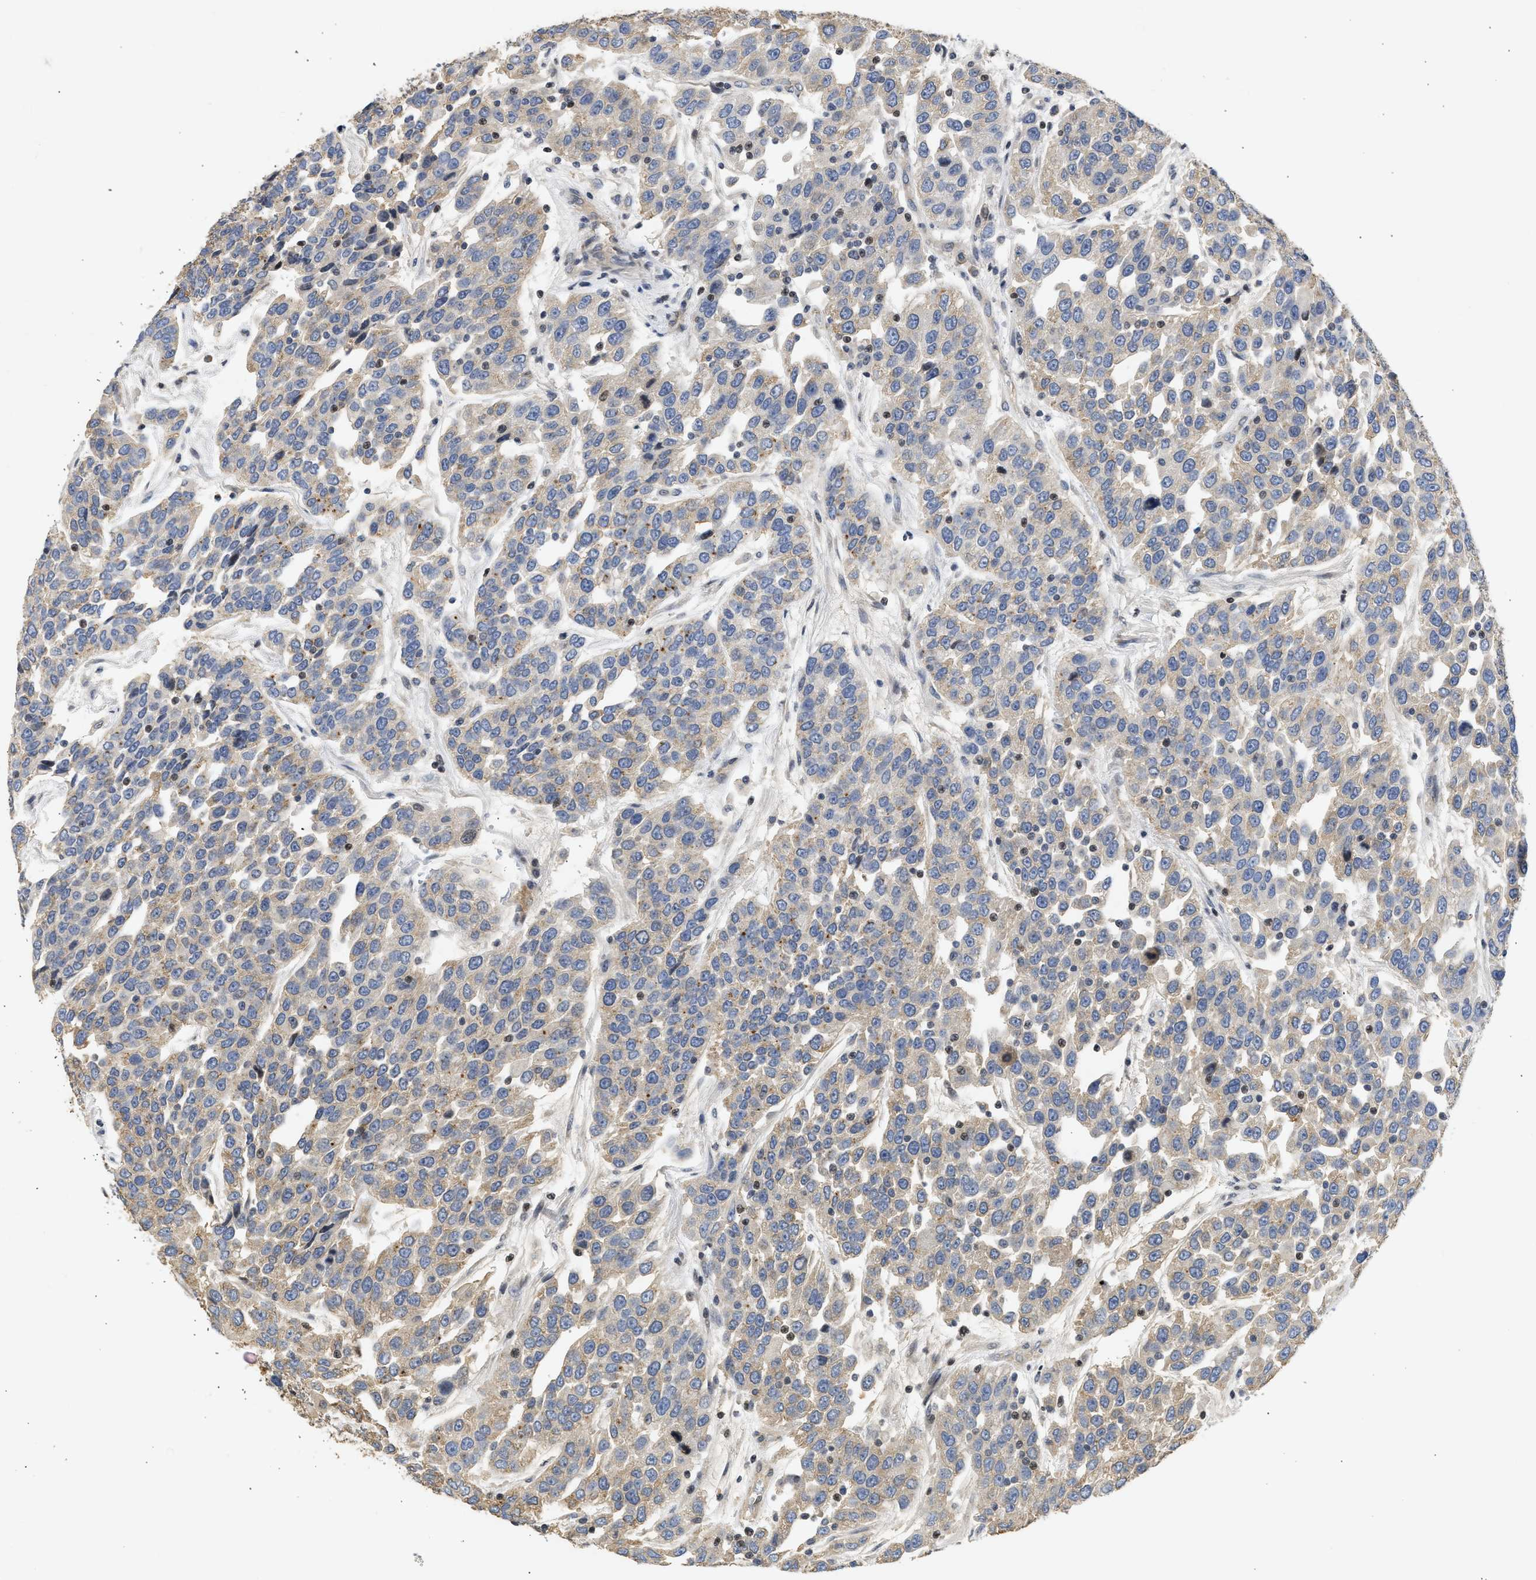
{"staining": {"intensity": "weak", "quantity": "25%-75%", "location": "cytoplasmic/membranous"}, "tissue": "urothelial cancer", "cell_type": "Tumor cells", "image_type": "cancer", "snomed": [{"axis": "morphology", "description": "Urothelial carcinoma, High grade"}, {"axis": "topography", "description": "Urinary bladder"}], "caption": "Immunohistochemistry (IHC) micrograph of neoplastic tissue: human urothelial carcinoma (high-grade) stained using IHC reveals low levels of weak protein expression localized specifically in the cytoplasmic/membranous of tumor cells, appearing as a cytoplasmic/membranous brown color.", "gene": "ENSG00000142539", "patient": {"sex": "female", "age": 80}}